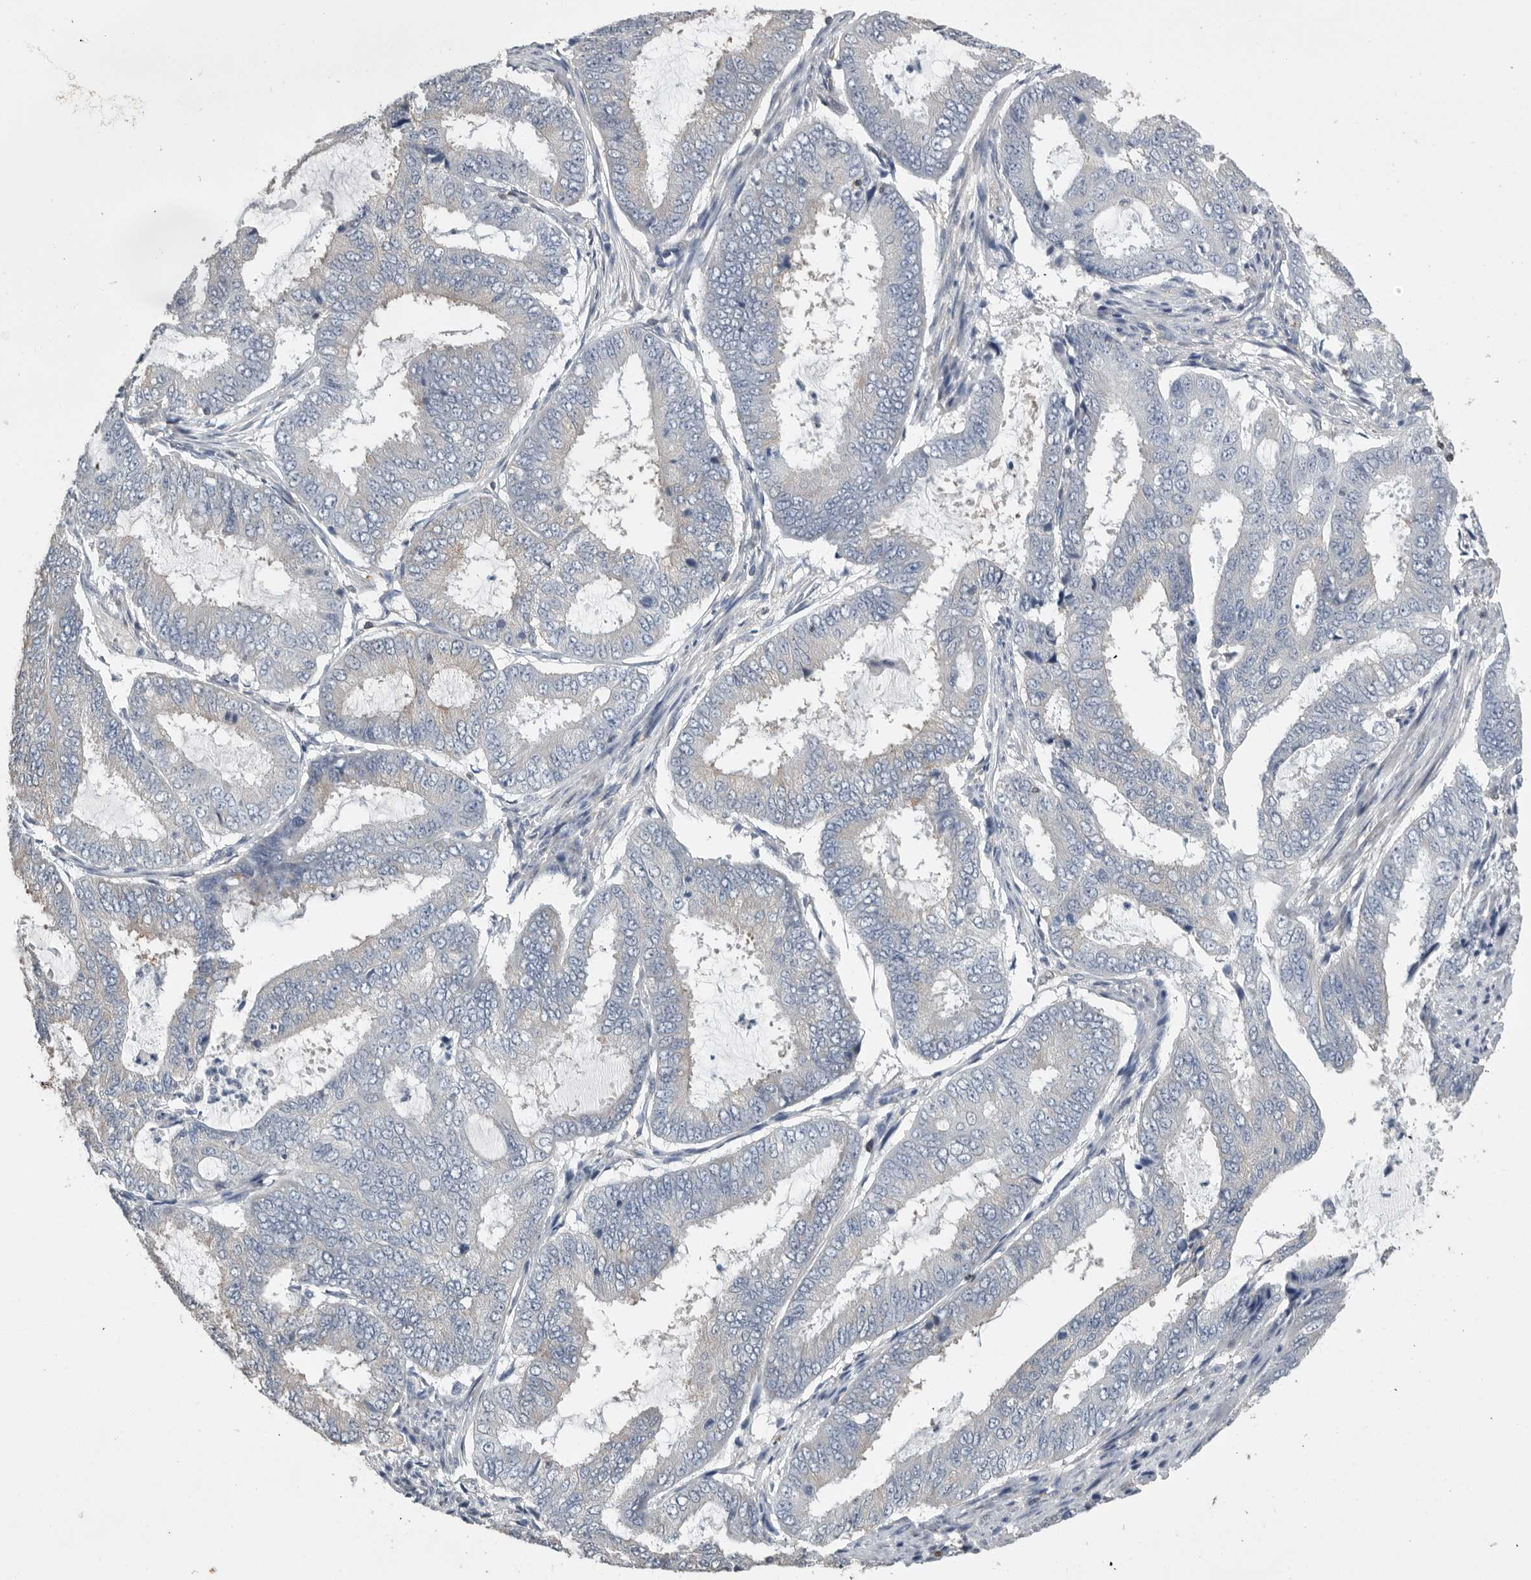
{"staining": {"intensity": "negative", "quantity": "none", "location": "none"}, "tissue": "endometrial cancer", "cell_type": "Tumor cells", "image_type": "cancer", "snomed": [{"axis": "morphology", "description": "Adenocarcinoma, NOS"}, {"axis": "topography", "description": "Endometrium"}], "caption": "This is an IHC histopathology image of endometrial cancer. There is no positivity in tumor cells.", "gene": "PDCD4", "patient": {"sex": "female", "age": 51}}